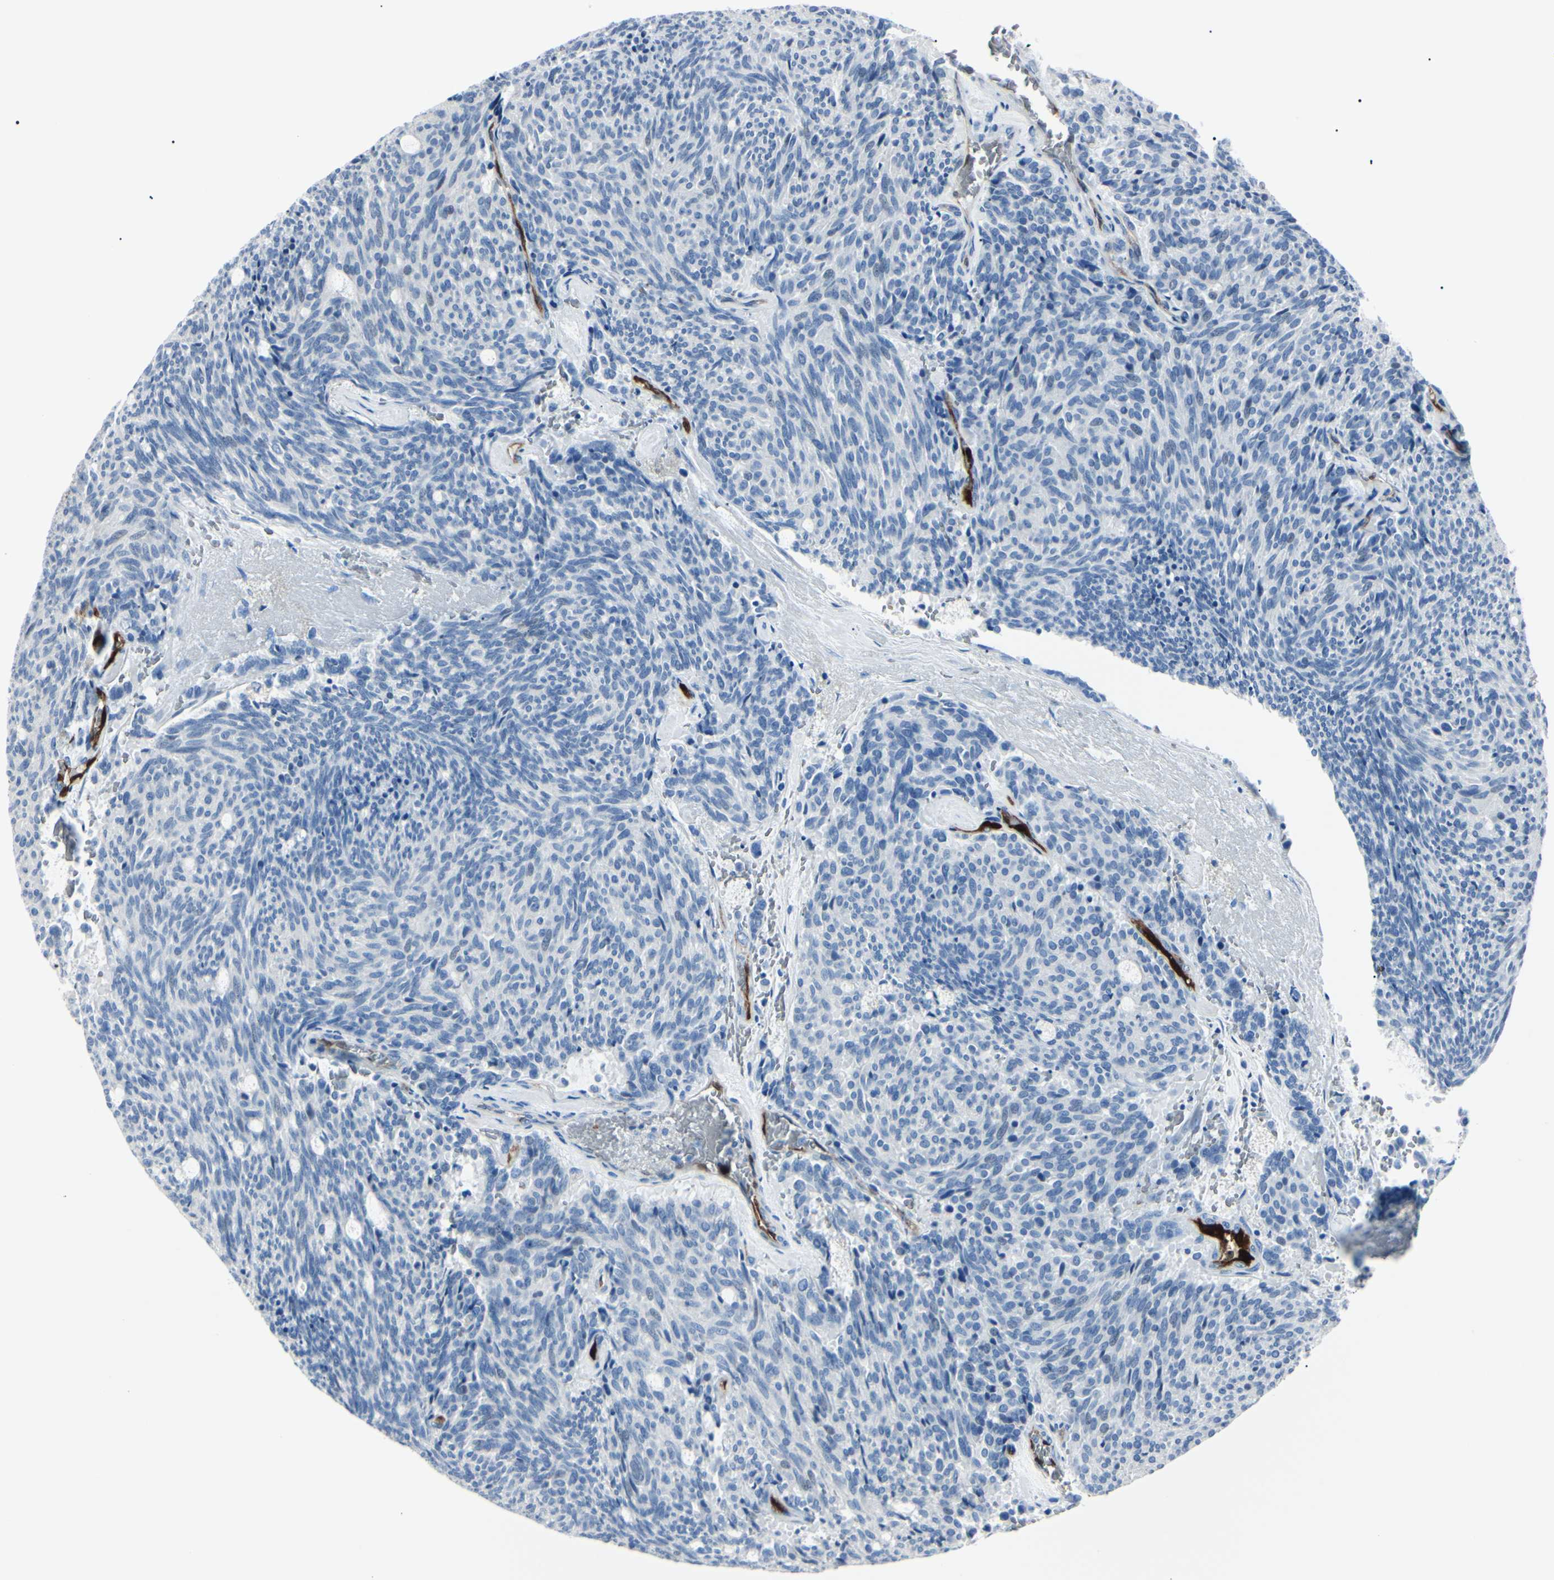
{"staining": {"intensity": "negative", "quantity": "none", "location": "none"}, "tissue": "carcinoid", "cell_type": "Tumor cells", "image_type": "cancer", "snomed": [{"axis": "morphology", "description": "Carcinoid, malignant, NOS"}, {"axis": "topography", "description": "Pancreas"}], "caption": "This is a image of immunohistochemistry staining of carcinoid, which shows no staining in tumor cells. (Immunohistochemistry (ihc), brightfield microscopy, high magnification).", "gene": "CA2", "patient": {"sex": "female", "age": 54}}